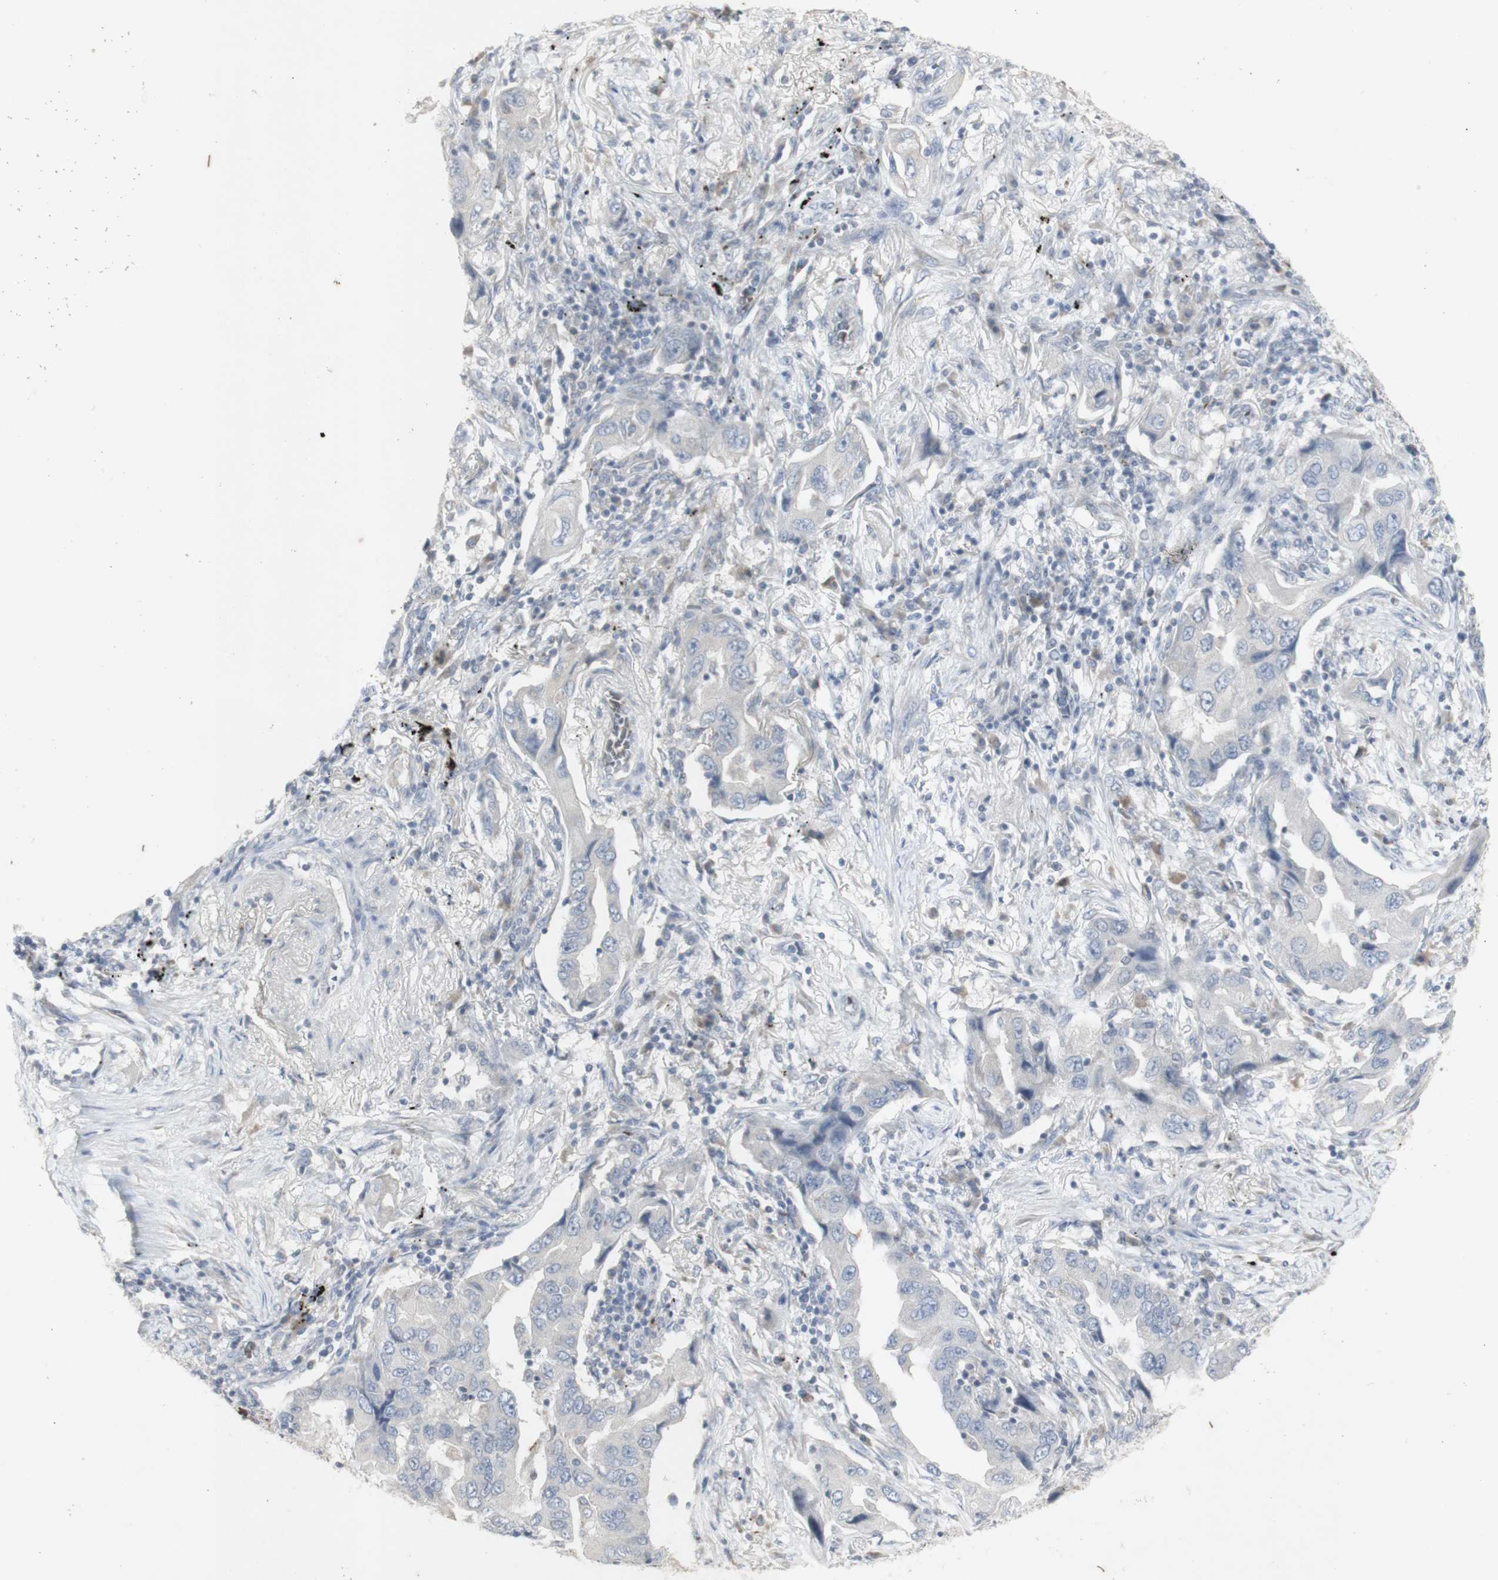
{"staining": {"intensity": "negative", "quantity": "none", "location": "none"}, "tissue": "lung cancer", "cell_type": "Tumor cells", "image_type": "cancer", "snomed": [{"axis": "morphology", "description": "Adenocarcinoma, NOS"}, {"axis": "topography", "description": "Lung"}], "caption": "An immunohistochemistry micrograph of lung cancer (adenocarcinoma) is shown. There is no staining in tumor cells of lung cancer (adenocarcinoma).", "gene": "INS", "patient": {"sex": "female", "age": 65}}